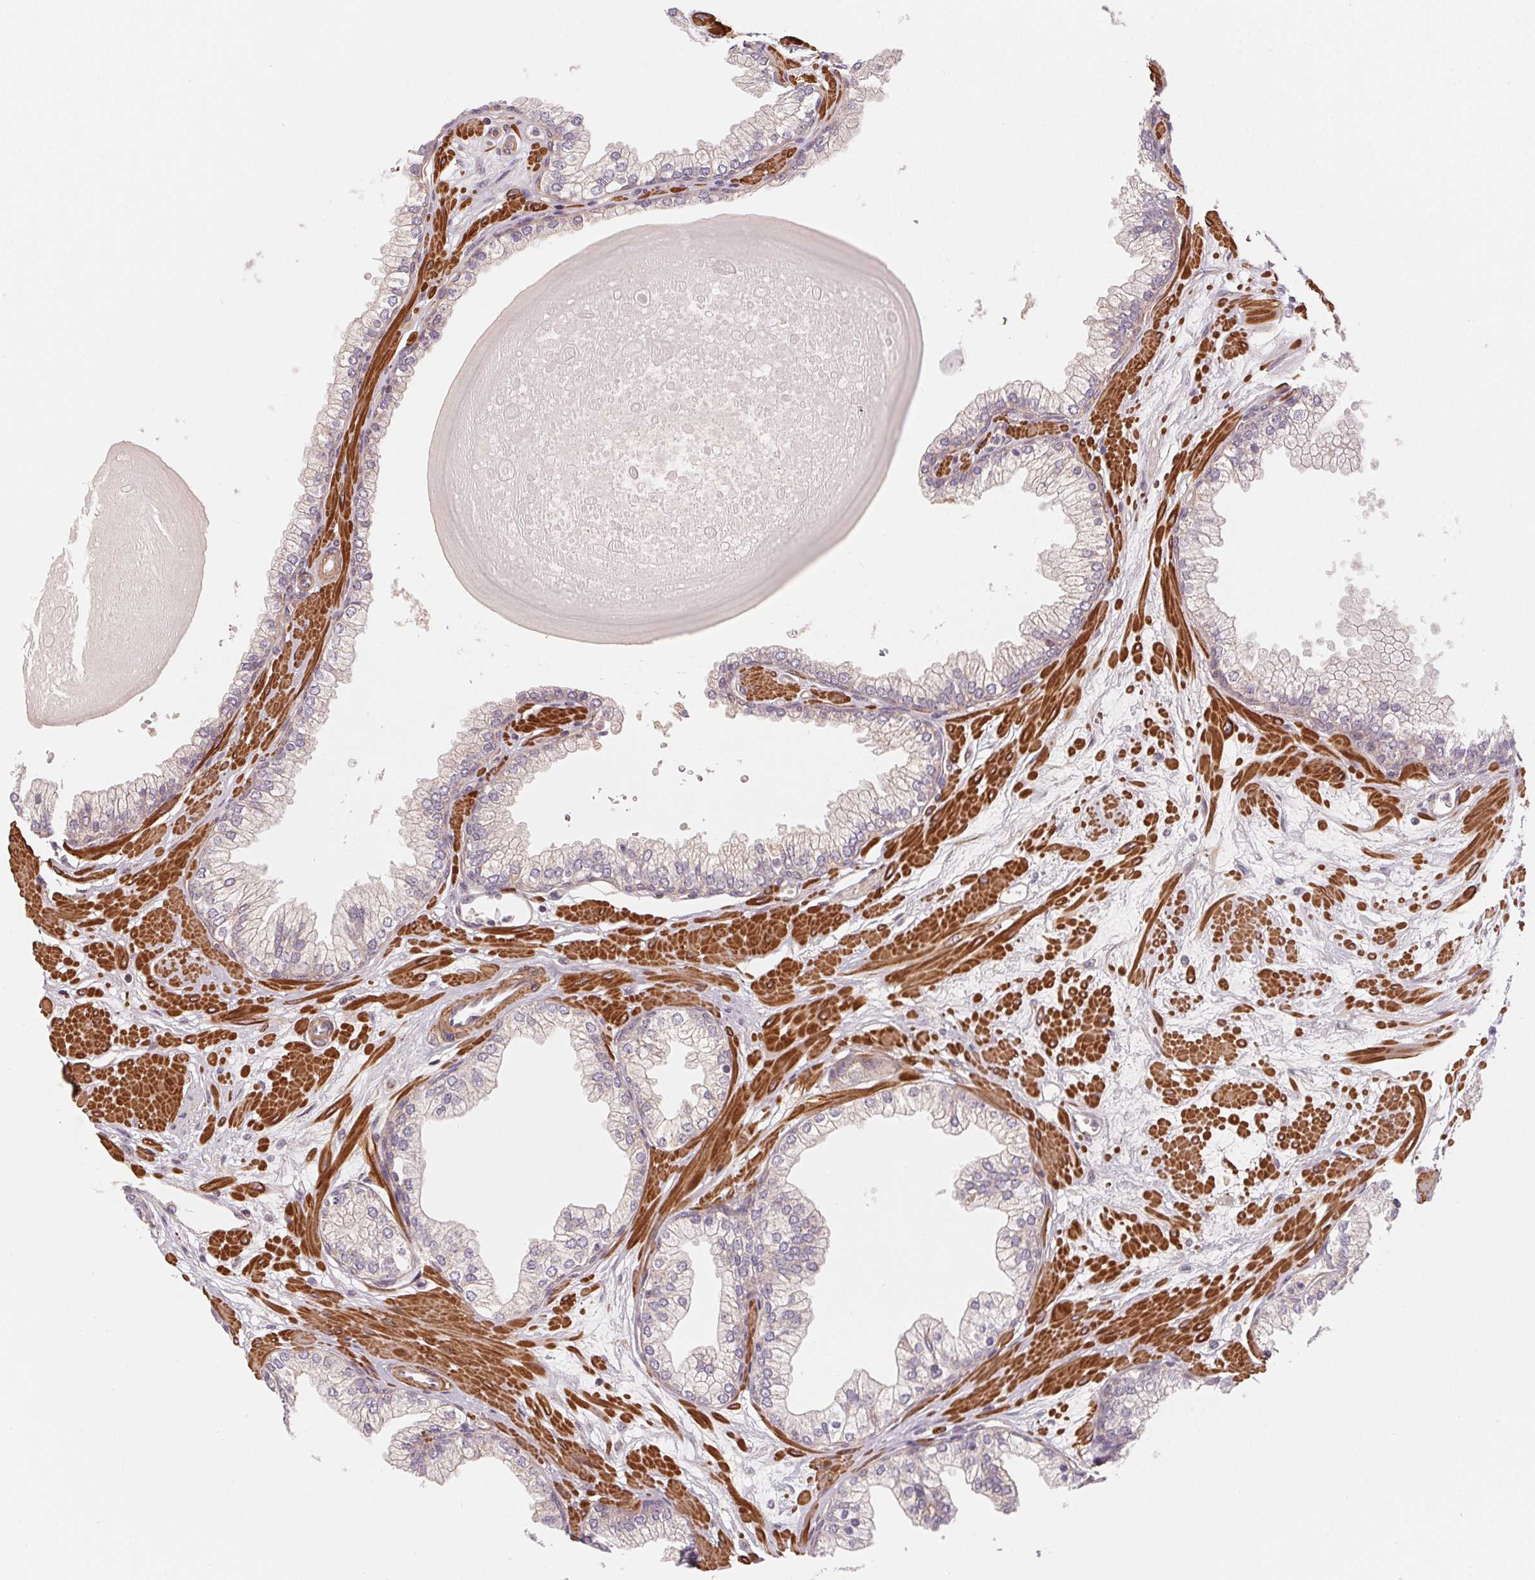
{"staining": {"intensity": "weak", "quantity": "<25%", "location": "cytoplasmic/membranous"}, "tissue": "prostate", "cell_type": "Glandular cells", "image_type": "normal", "snomed": [{"axis": "morphology", "description": "Normal tissue, NOS"}, {"axis": "topography", "description": "Prostate"}, {"axis": "topography", "description": "Peripheral nerve tissue"}], "caption": "DAB immunohistochemical staining of unremarkable human prostate reveals no significant expression in glandular cells. (DAB IHC visualized using brightfield microscopy, high magnification).", "gene": "CCDC112", "patient": {"sex": "male", "age": 61}}